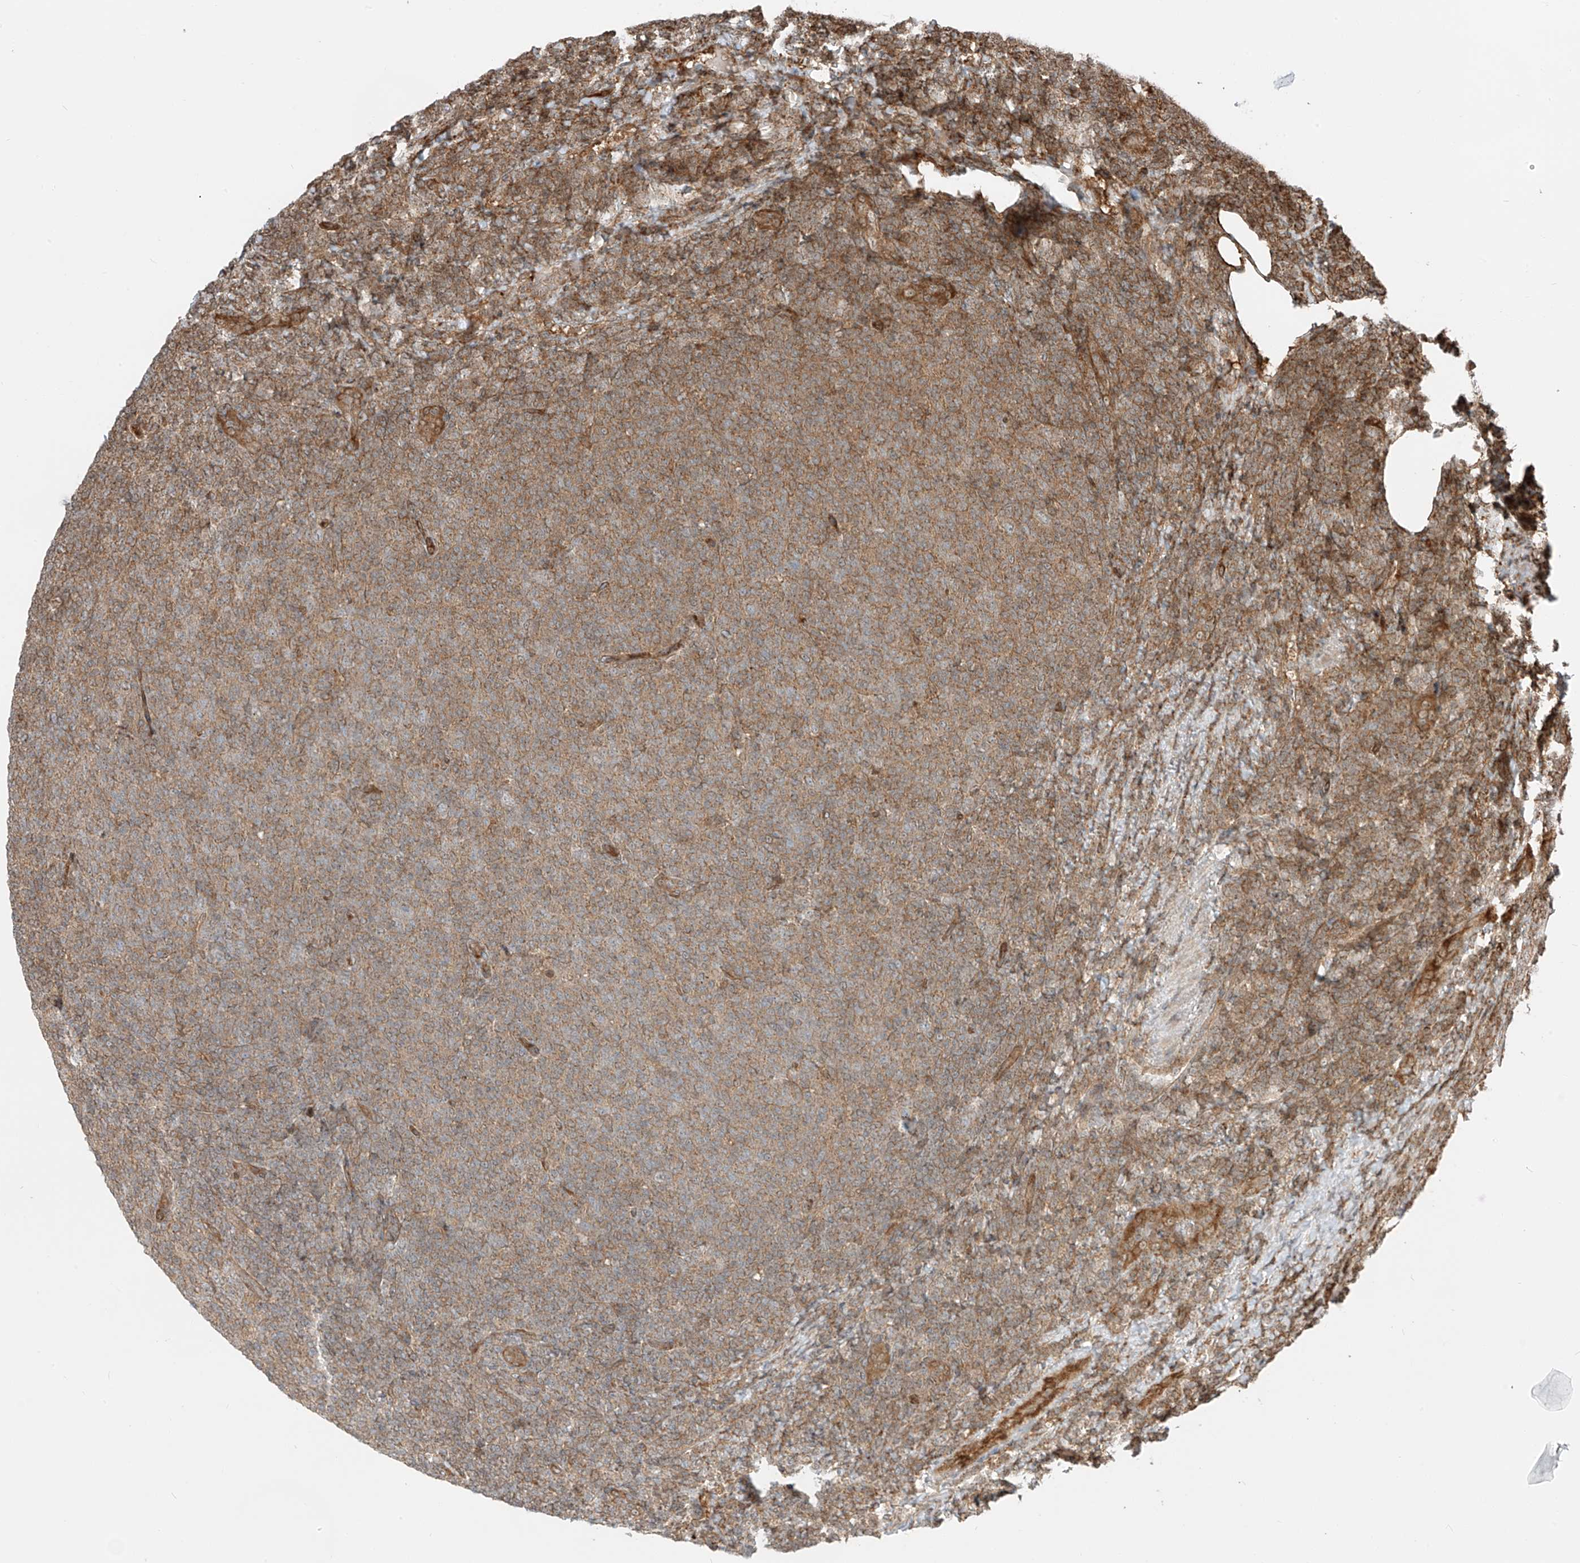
{"staining": {"intensity": "moderate", "quantity": ">75%", "location": "cytoplasmic/membranous"}, "tissue": "lymphoma", "cell_type": "Tumor cells", "image_type": "cancer", "snomed": [{"axis": "morphology", "description": "Malignant lymphoma, non-Hodgkin's type, Low grade"}, {"axis": "topography", "description": "Lymph node"}], "caption": "This image demonstrates immunohistochemistry (IHC) staining of malignant lymphoma, non-Hodgkin's type (low-grade), with medium moderate cytoplasmic/membranous staining in approximately >75% of tumor cells.", "gene": "USP48", "patient": {"sex": "male", "age": 66}}